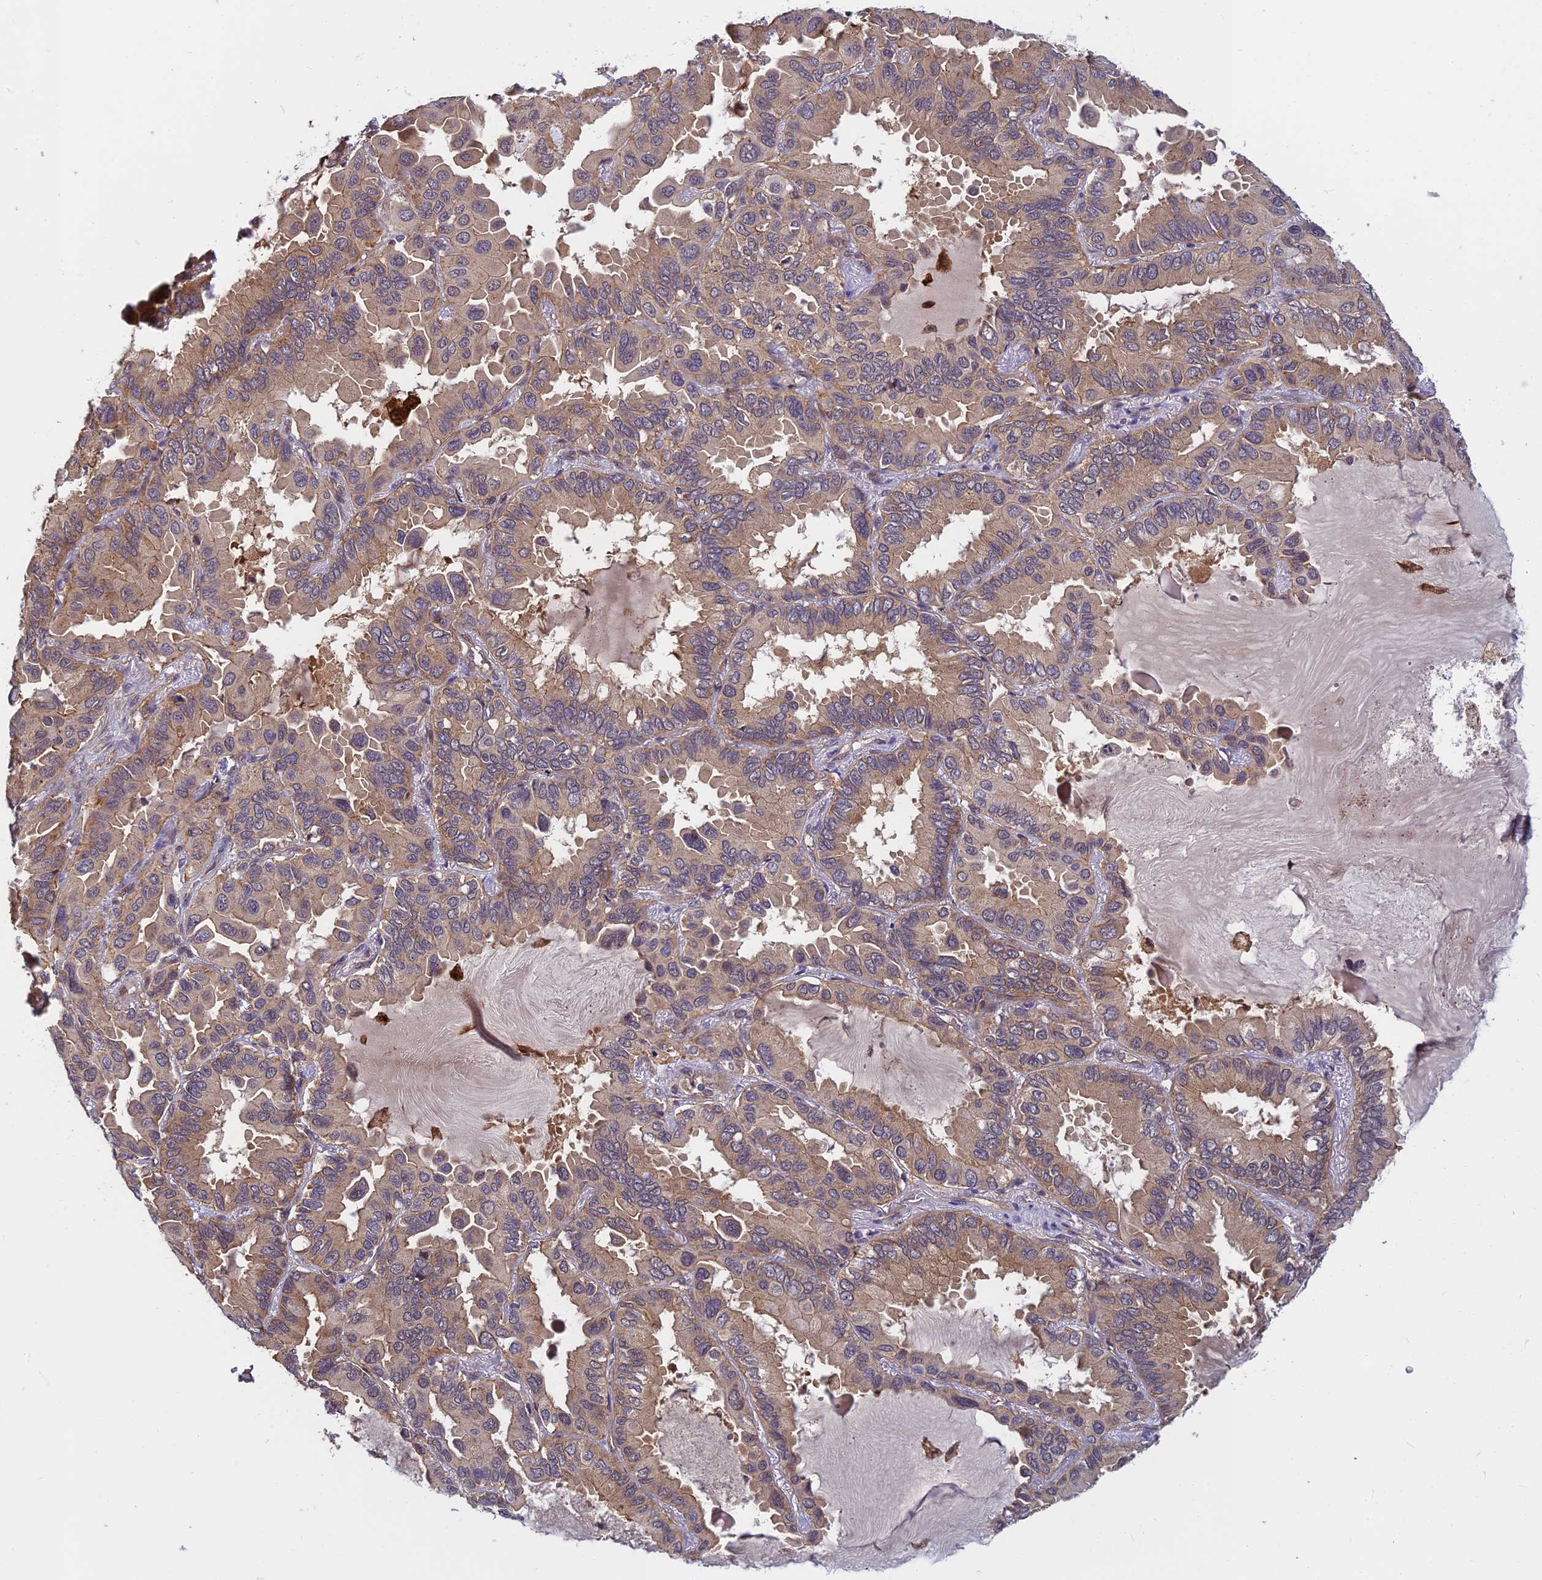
{"staining": {"intensity": "weak", "quantity": "25%-75%", "location": "cytoplasmic/membranous"}, "tissue": "lung cancer", "cell_type": "Tumor cells", "image_type": "cancer", "snomed": [{"axis": "morphology", "description": "Adenocarcinoma, NOS"}, {"axis": "topography", "description": "Lung"}], "caption": "This histopathology image exhibits IHC staining of human lung adenocarcinoma, with low weak cytoplasmic/membranous expression in approximately 25%-75% of tumor cells.", "gene": "PIKFYVE", "patient": {"sex": "male", "age": 64}}